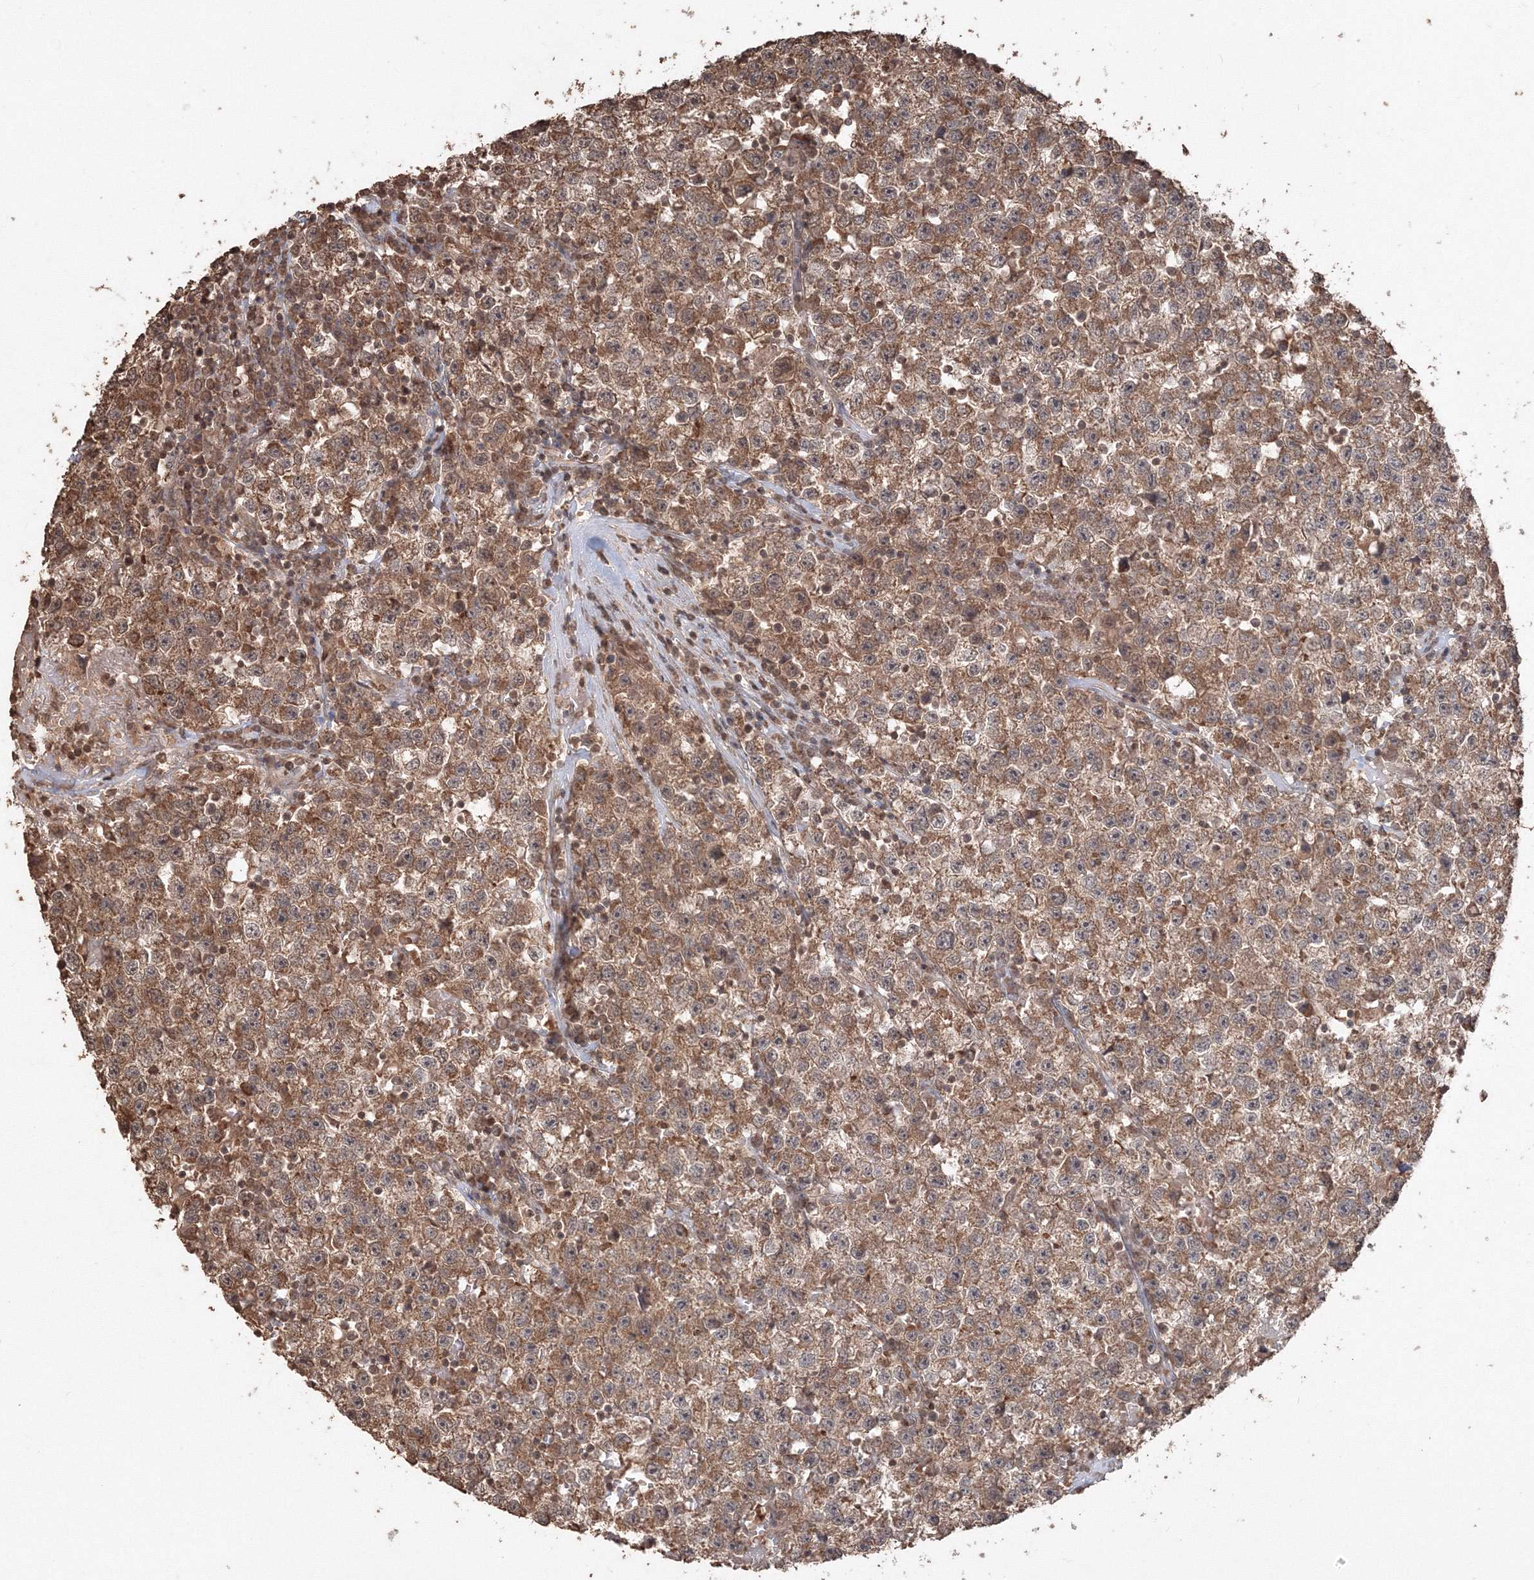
{"staining": {"intensity": "strong", "quantity": ">75%", "location": "cytoplasmic/membranous"}, "tissue": "testis cancer", "cell_type": "Tumor cells", "image_type": "cancer", "snomed": [{"axis": "morphology", "description": "Seminoma, NOS"}, {"axis": "topography", "description": "Testis"}], "caption": "The photomicrograph exhibits staining of seminoma (testis), revealing strong cytoplasmic/membranous protein staining (brown color) within tumor cells. The staining was performed using DAB (3,3'-diaminobenzidine), with brown indicating positive protein expression. Nuclei are stained blue with hematoxylin.", "gene": "CCDC122", "patient": {"sex": "male", "age": 22}}